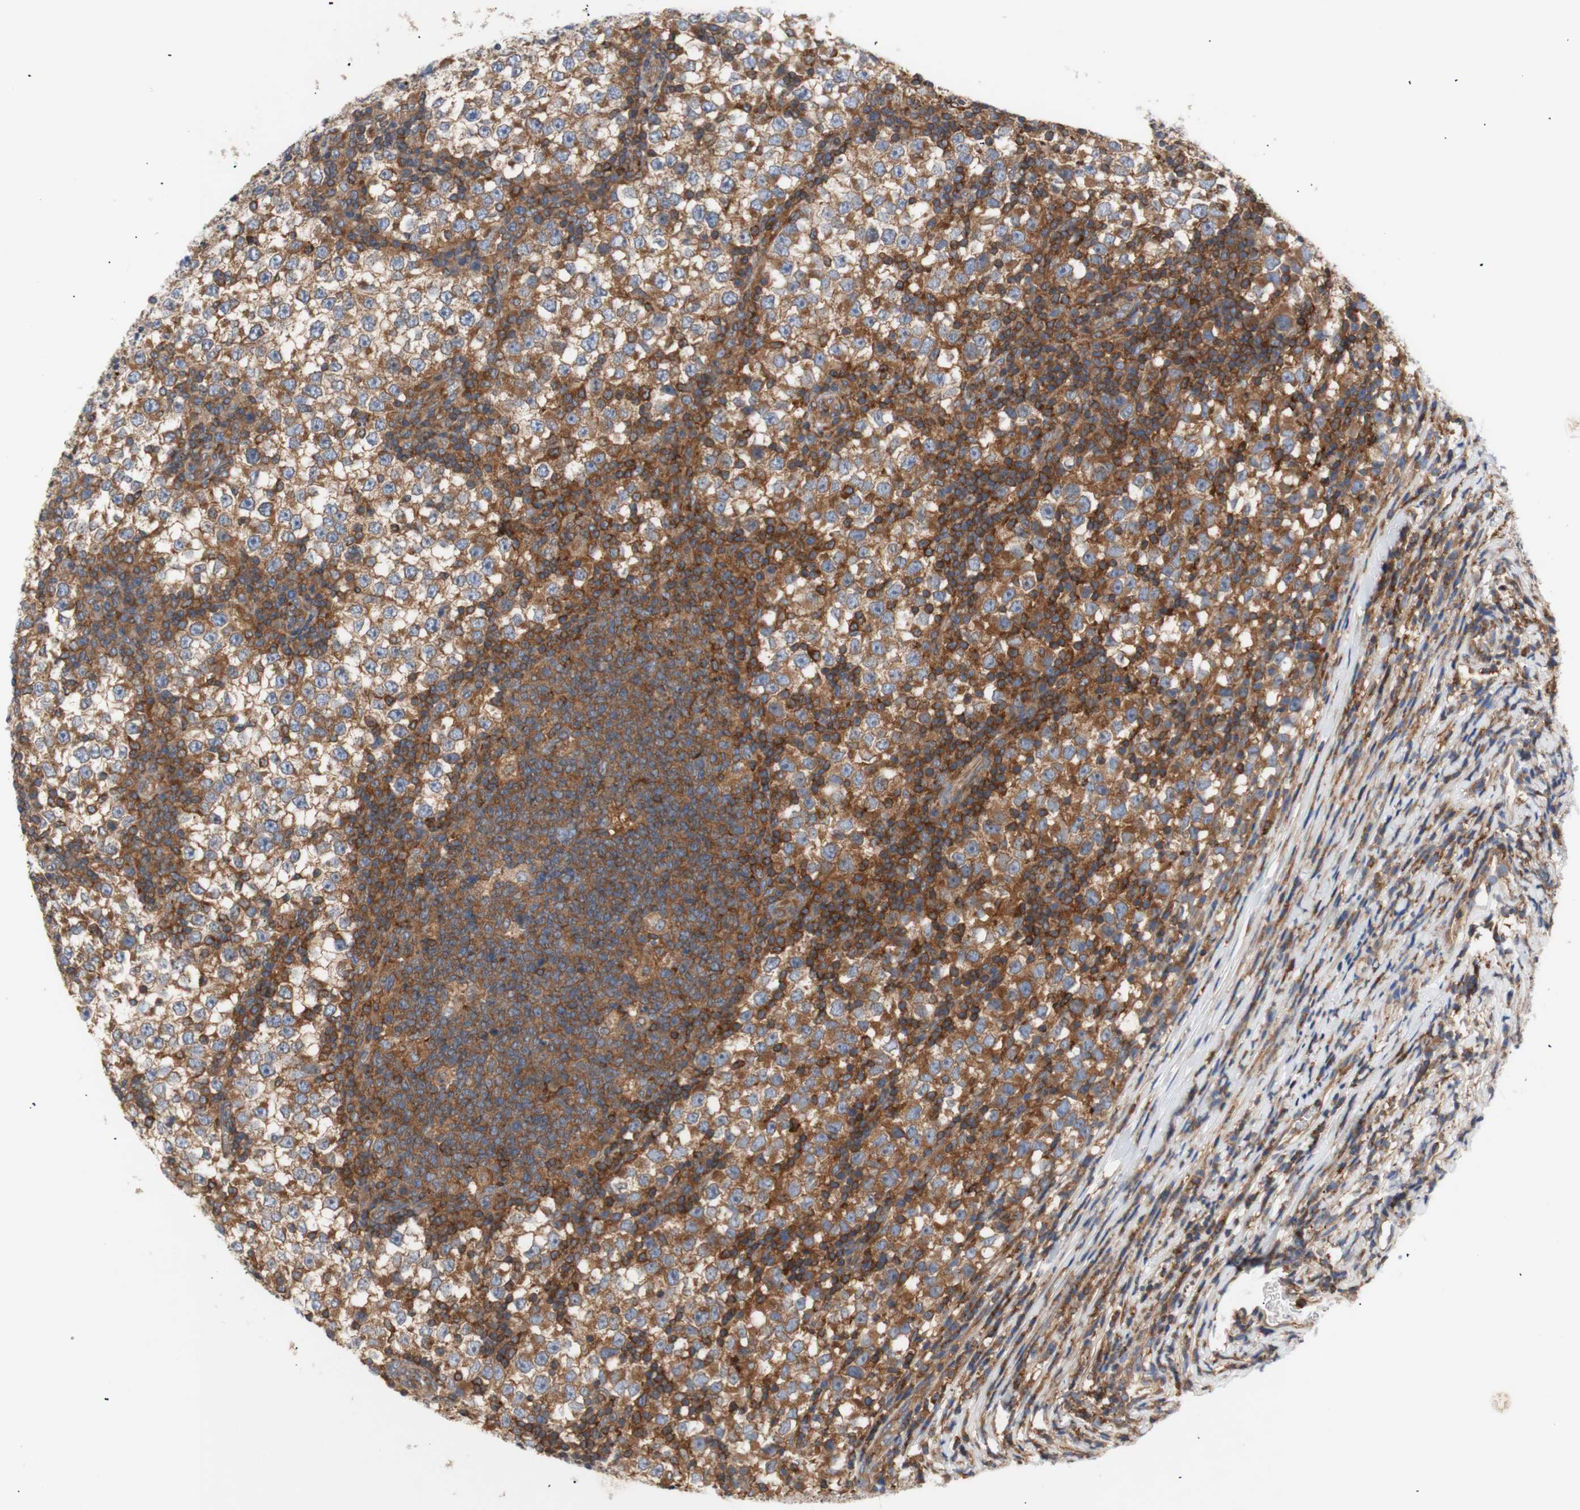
{"staining": {"intensity": "moderate", "quantity": ">75%", "location": "cytoplasmic/membranous"}, "tissue": "testis cancer", "cell_type": "Tumor cells", "image_type": "cancer", "snomed": [{"axis": "morphology", "description": "Seminoma, NOS"}, {"axis": "topography", "description": "Testis"}], "caption": "This is an image of immunohistochemistry (IHC) staining of seminoma (testis), which shows moderate expression in the cytoplasmic/membranous of tumor cells.", "gene": "IKBKG", "patient": {"sex": "male", "age": 65}}